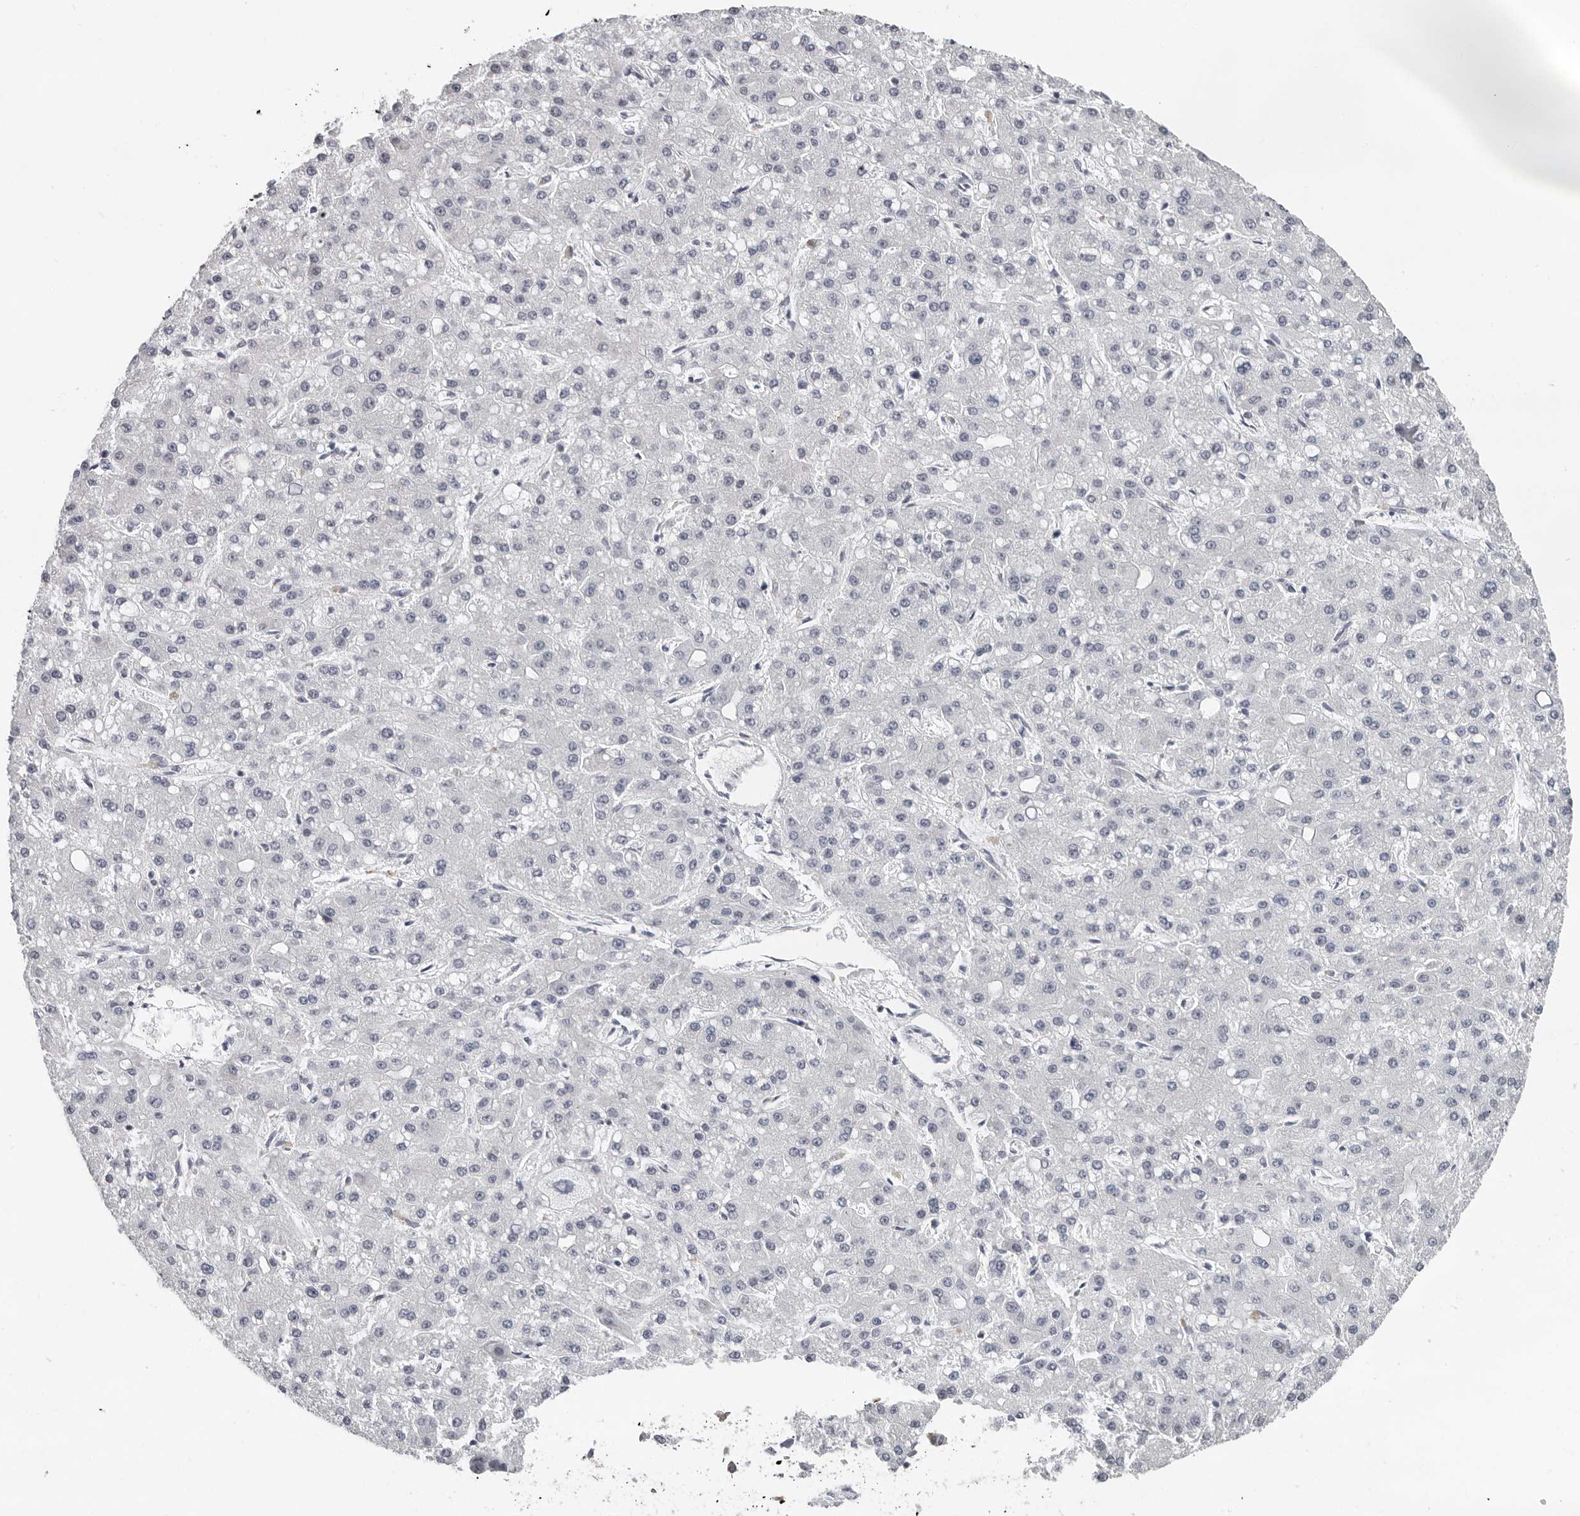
{"staining": {"intensity": "negative", "quantity": "none", "location": "none"}, "tissue": "liver cancer", "cell_type": "Tumor cells", "image_type": "cancer", "snomed": [{"axis": "morphology", "description": "Carcinoma, Hepatocellular, NOS"}, {"axis": "topography", "description": "Liver"}], "caption": "IHC photomicrograph of liver hepatocellular carcinoma stained for a protein (brown), which reveals no expression in tumor cells.", "gene": "CCDC28B", "patient": {"sex": "male", "age": 67}}